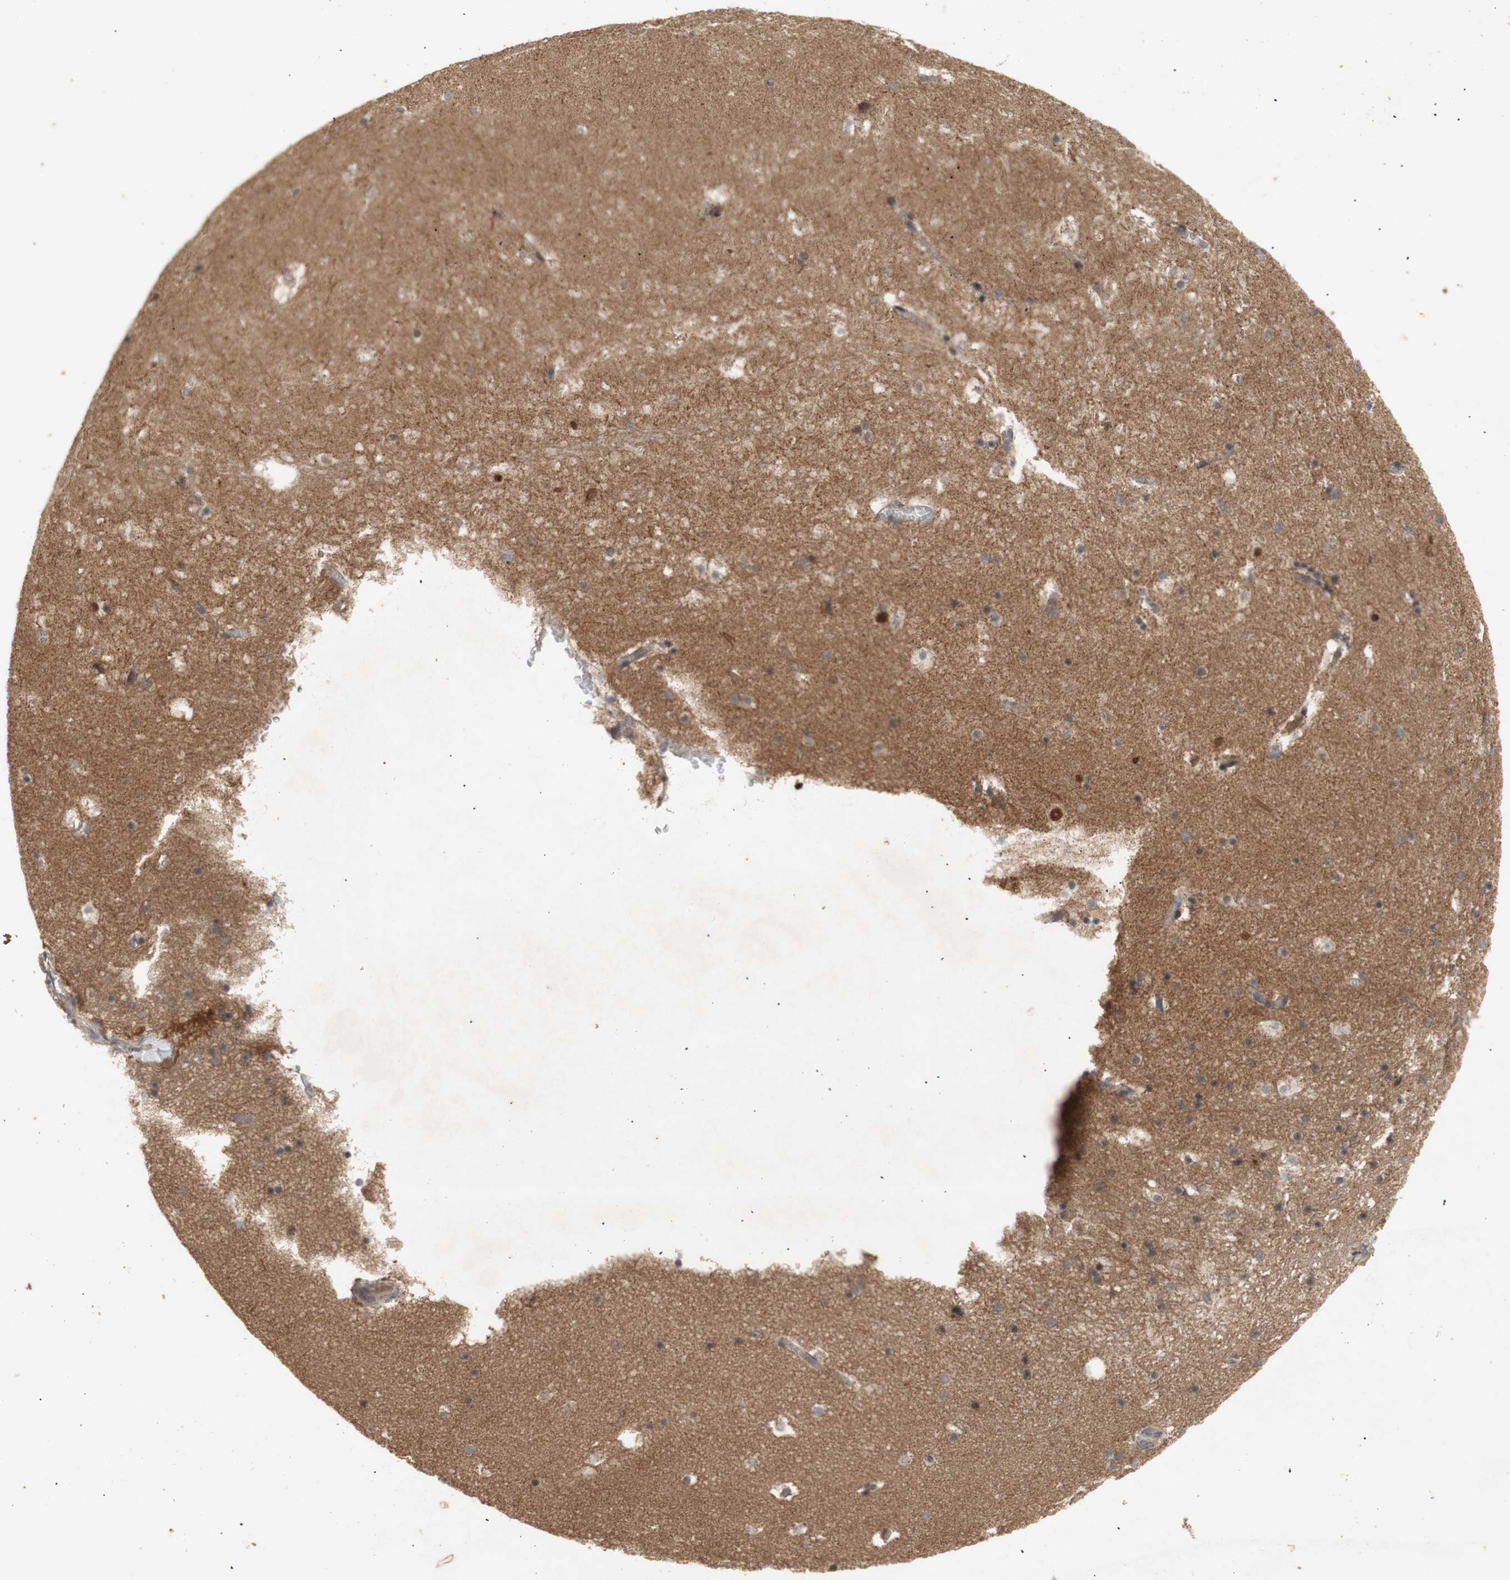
{"staining": {"intensity": "moderate", "quantity": "25%-75%", "location": "cytoplasmic/membranous"}, "tissue": "hippocampus", "cell_type": "Glial cells", "image_type": "normal", "snomed": [{"axis": "morphology", "description": "Normal tissue, NOS"}, {"axis": "topography", "description": "Hippocampus"}], "caption": "Protein staining of unremarkable hippocampus displays moderate cytoplasmic/membranous expression in approximately 25%-75% of glial cells. (DAB IHC with brightfield microscopy, high magnification).", "gene": "PKN1", "patient": {"sex": "male", "age": 45}}